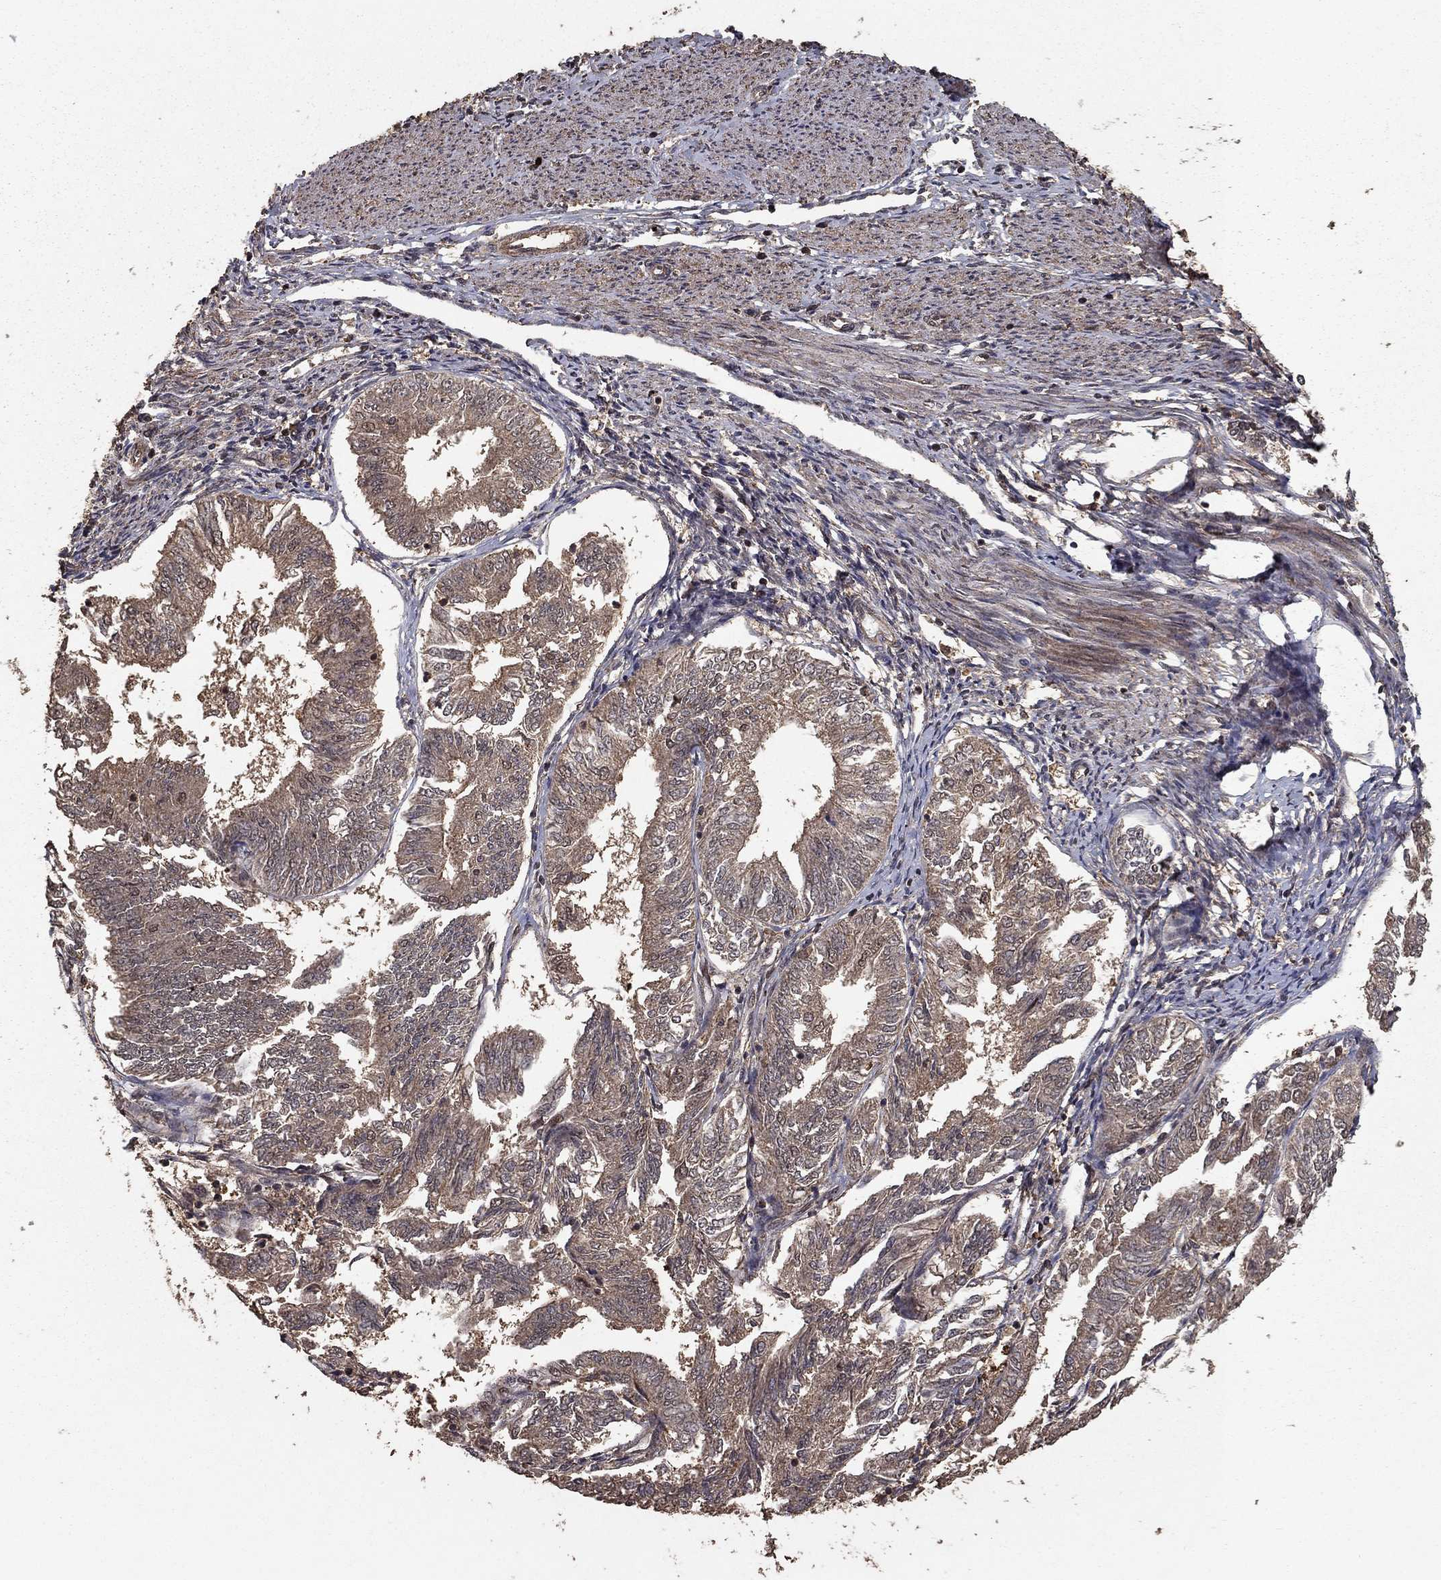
{"staining": {"intensity": "weak", "quantity": "25%-75%", "location": "cytoplasmic/membranous"}, "tissue": "endometrial cancer", "cell_type": "Tumor cells", "image_type": "cancer", "snomed": [{"axis": "morphology", "description": "Adenocarcinoma, NOS"}, {"axis": "topography", "description": "Endometrium"}], "caption": "This is a photomicrograph of IHC staining of endometrial adenocarcinoma, which shows weak positivity in the cytoplasmic/membranous of tumor cells.", "gene": "PRDM1", "patient": {"sex": "female", "age": 58}}